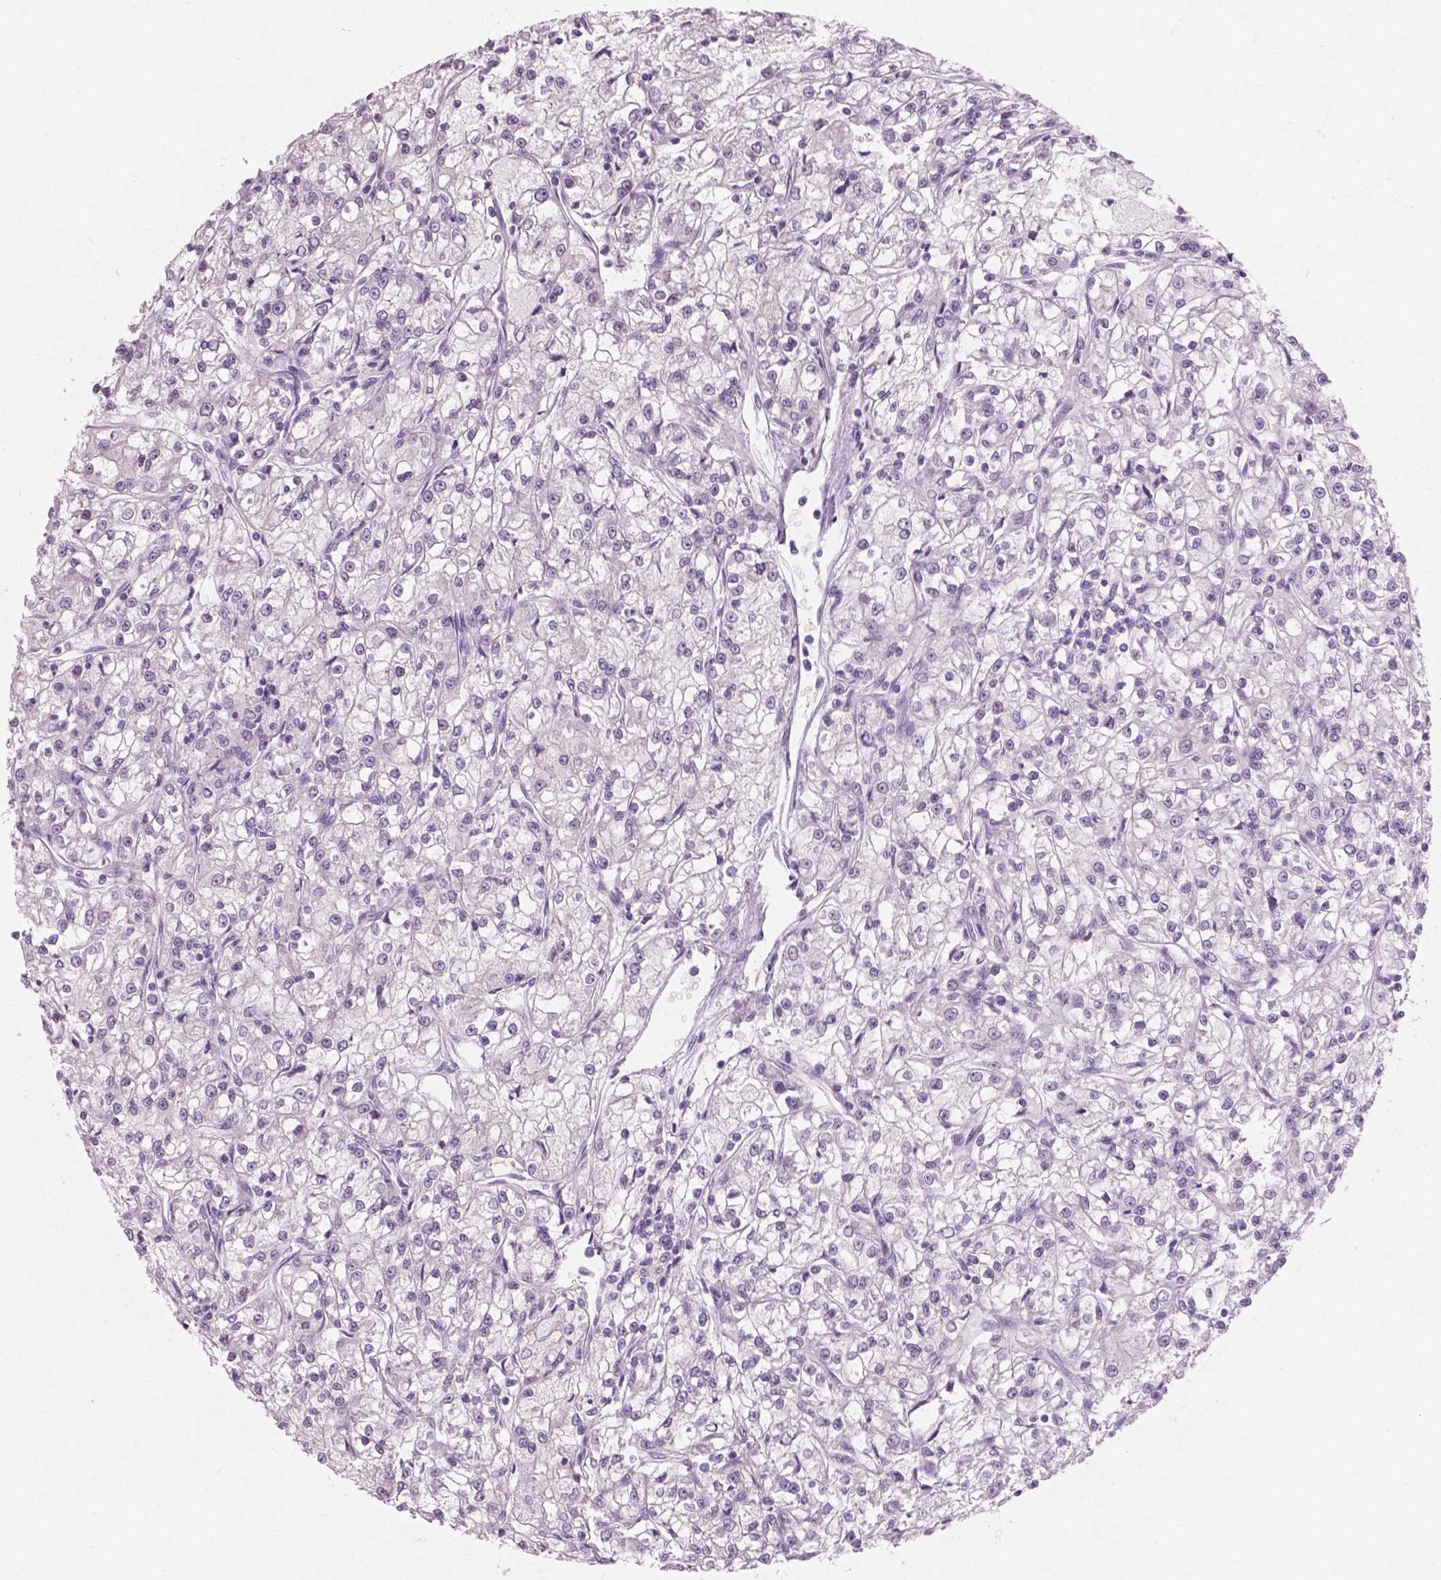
{"staining": {"intensity": "negative", "quantity": "none", "location": "none"}, "tissue": "renal cancer", "cell_type": "Tumor cells", "image_type": "cancer", "snomed": [{"axis": "morphology", "description": "Adenocarcinoma, NOS"}, {"axis": "topography", "description": "Kidney"}], "caption": "Tumor cells are negative for brown protein staining in renal cancer (adenocarcinoma). The staining was performed using DAB (3,3'-diaminobenzidine) to visualize the protein expression in brown, while the nuclei were stained in blue with hematoxylin (Magnification: 20x).", "gene": "AWAT1", "patient": {"sex": "female", "age": 59}}